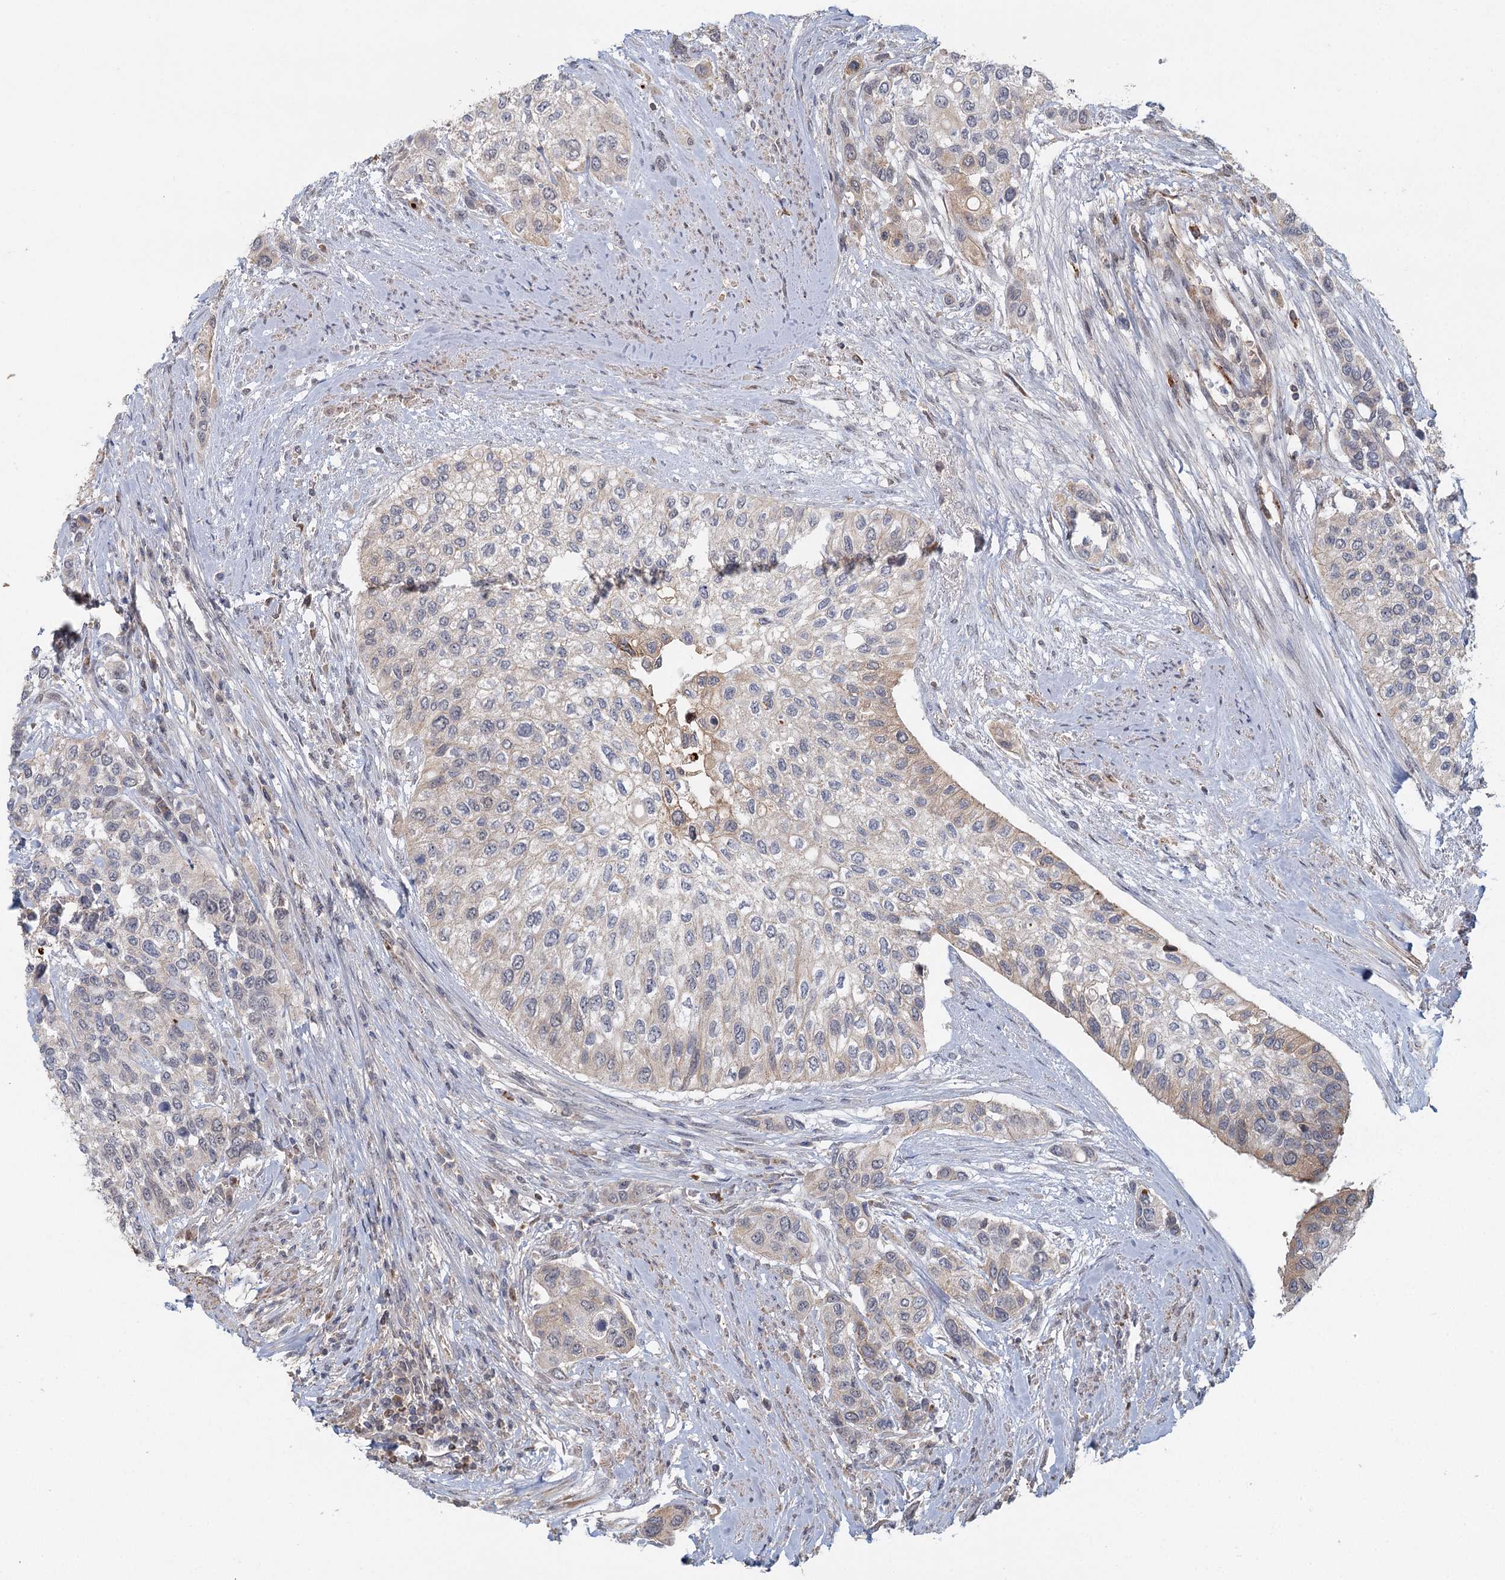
{"staining": {"intensity": "moderate", "quantity": "<25%", "location": "cytoplasmic/membranous"}, "tissue": "urothelial cancer", "cell_type": "Tumor cells", "image_type": "cancer", "snomed": [{"axis": "morphology", "description": "Normal tissue, NOS"}, {"axis": "morphology", "description": "Urothelial carcinoma, High grade"}, {"axis": "topography", "description": "Vascular tissue"}, {"axis": "topography", "description": "Urinary bladder"}], "caption": "A histopathology image showing moderate cytoplasmic/membranous staining in approximately <25% of tumor cells in urothelial cancer, as visualized by brown immunohistochemical staining.", "gene": "GPATCH11", "patient": {"sex": "female", "age": 56}}